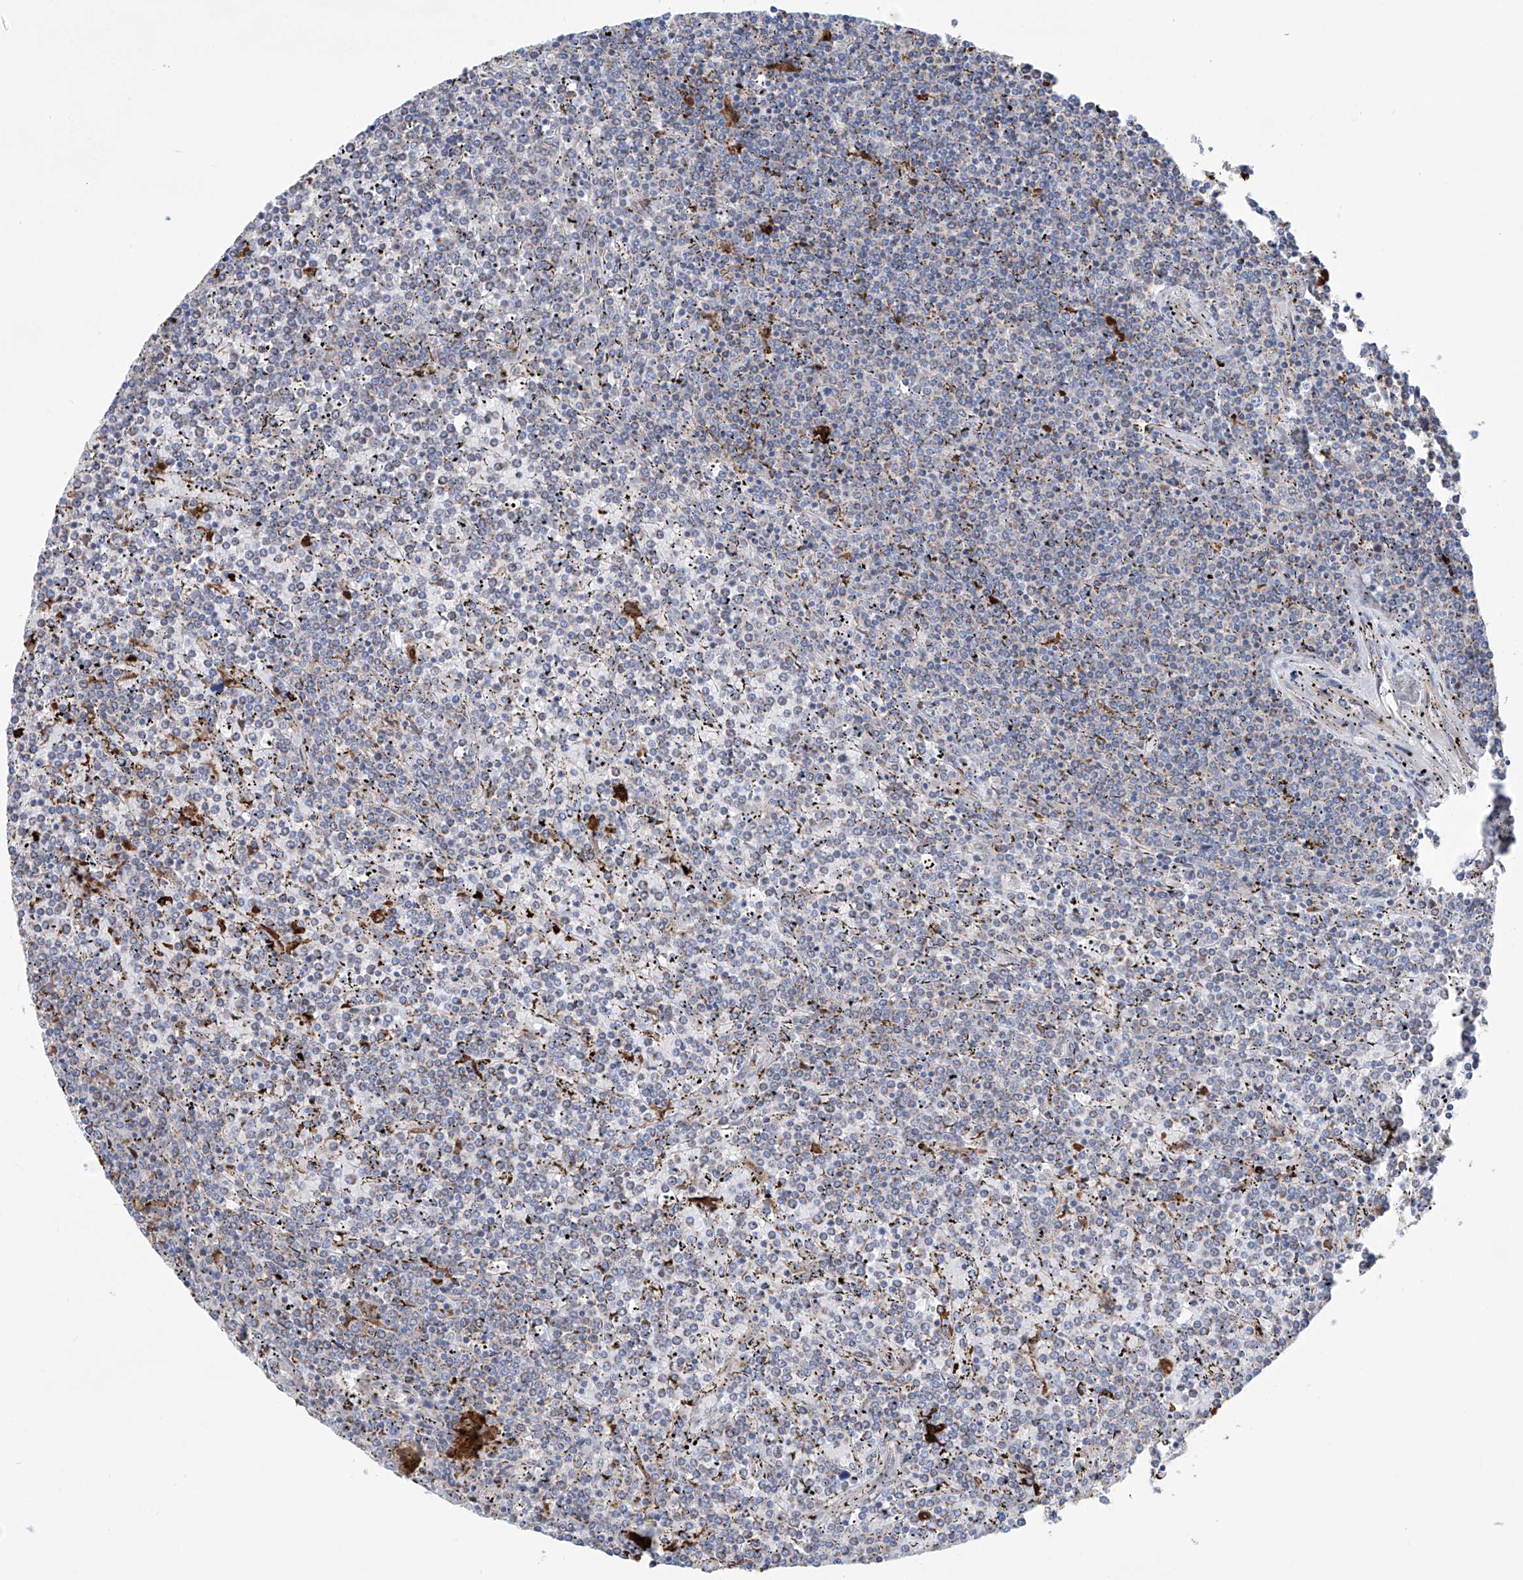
{"staining": {"intensity": "negative", "quantity": "none", "location": "none"}, "tissue": "lymphoma", "cell_type": "Tumor cells", "image_type": "cancer", "snomed": [{"axis": "morphology", "description": "Malignant lymphoma, non-Hodgkin's type, Low grade"}, {"axis": "topography", "description": "Spleen"}], "caption": "Tumor cells are negative for brown protein staining in lymphoma.", "gene": "ALDH6A1", "patient": {"sex": "female", "age": 19}}